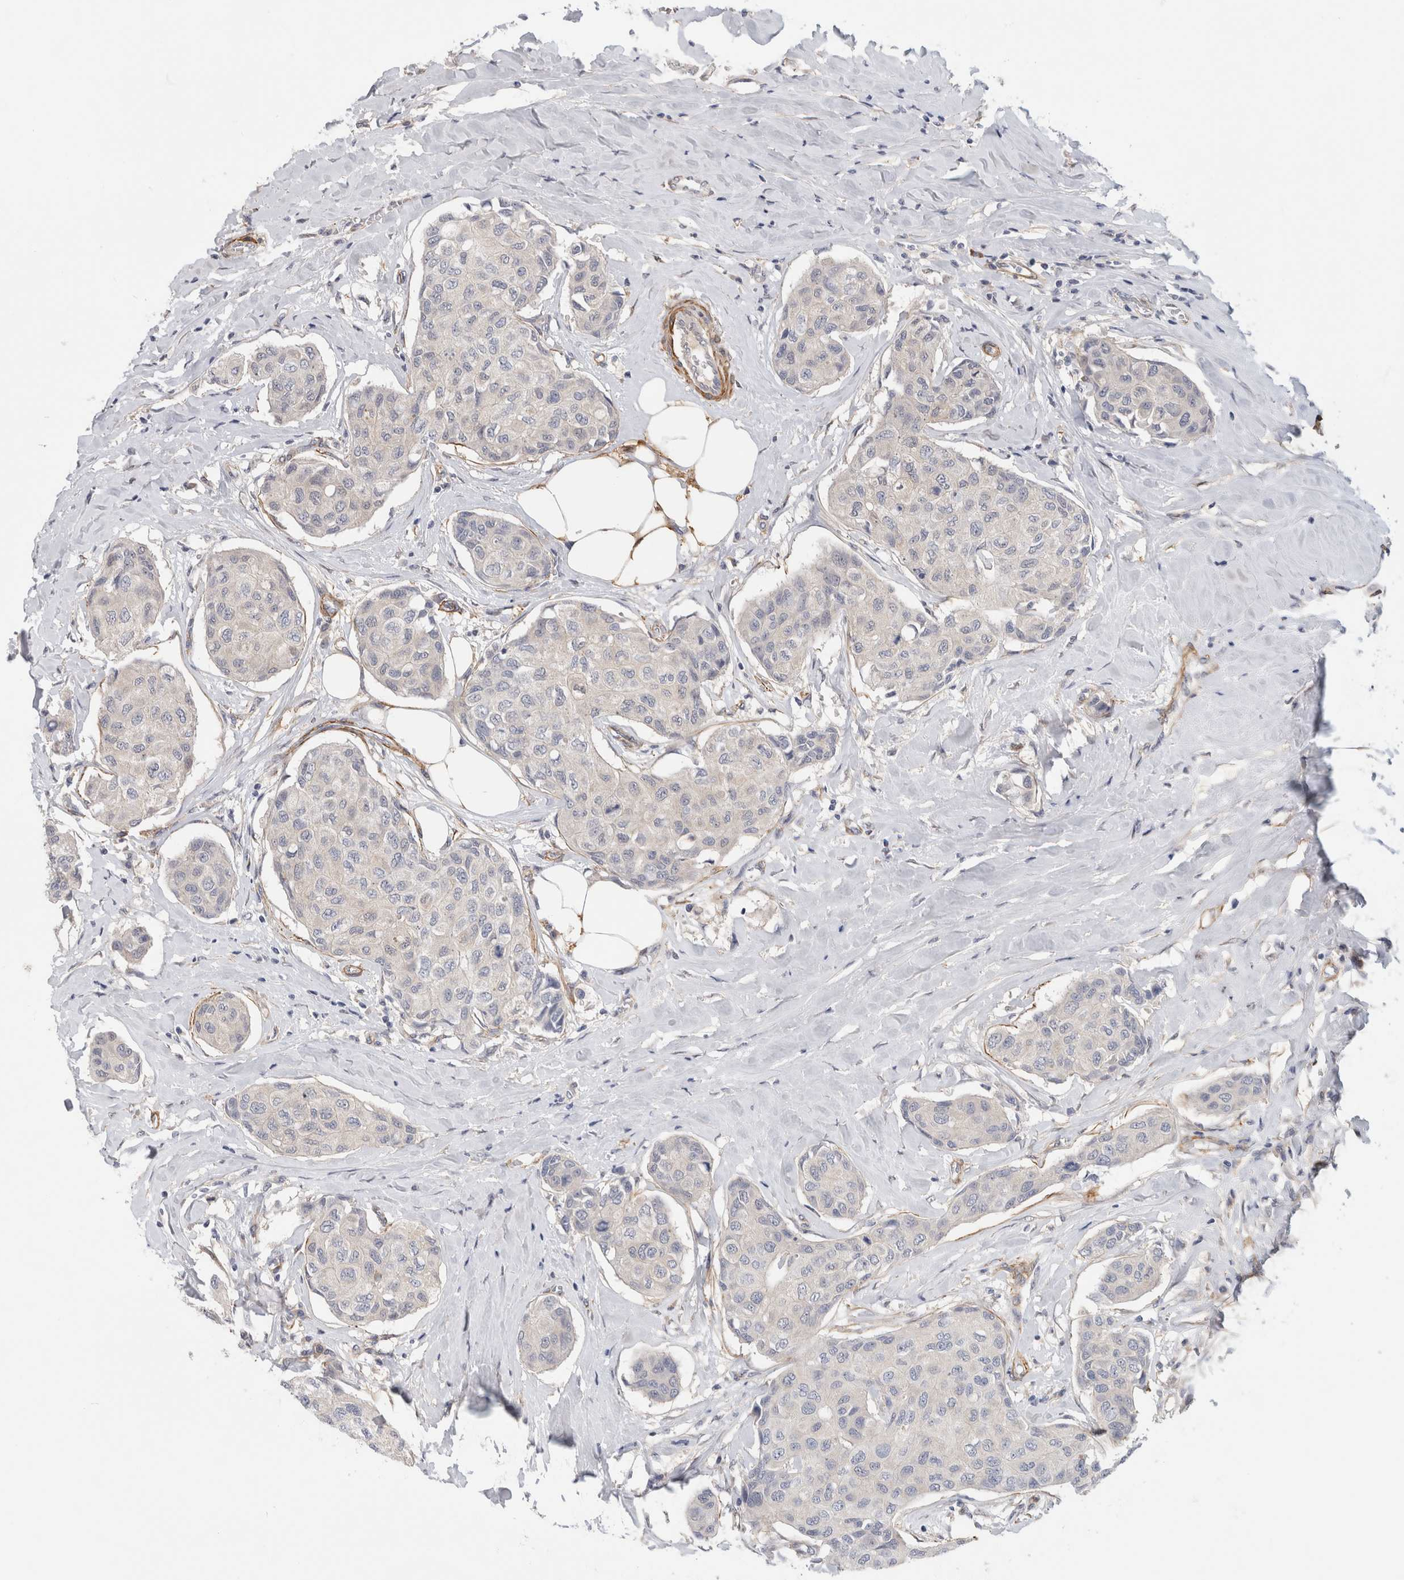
{"staining": {"intensity": "negative", "quantity": "none", "location": "none"}, "tissue": "breast cancer", "cell_type": "Tumor cells", "image_type": "cancer", "snomed": [{"axis": "morphology", "description": "Duct carcinoma"}, {"axis": "topography", "description": "Breast"}], "caption": "Tumor cells are negative for brown protein staining in invasive ductal carcinoma (breast).", "gene": "PGM1", "patient": {"sex": "female", "age": 80}}